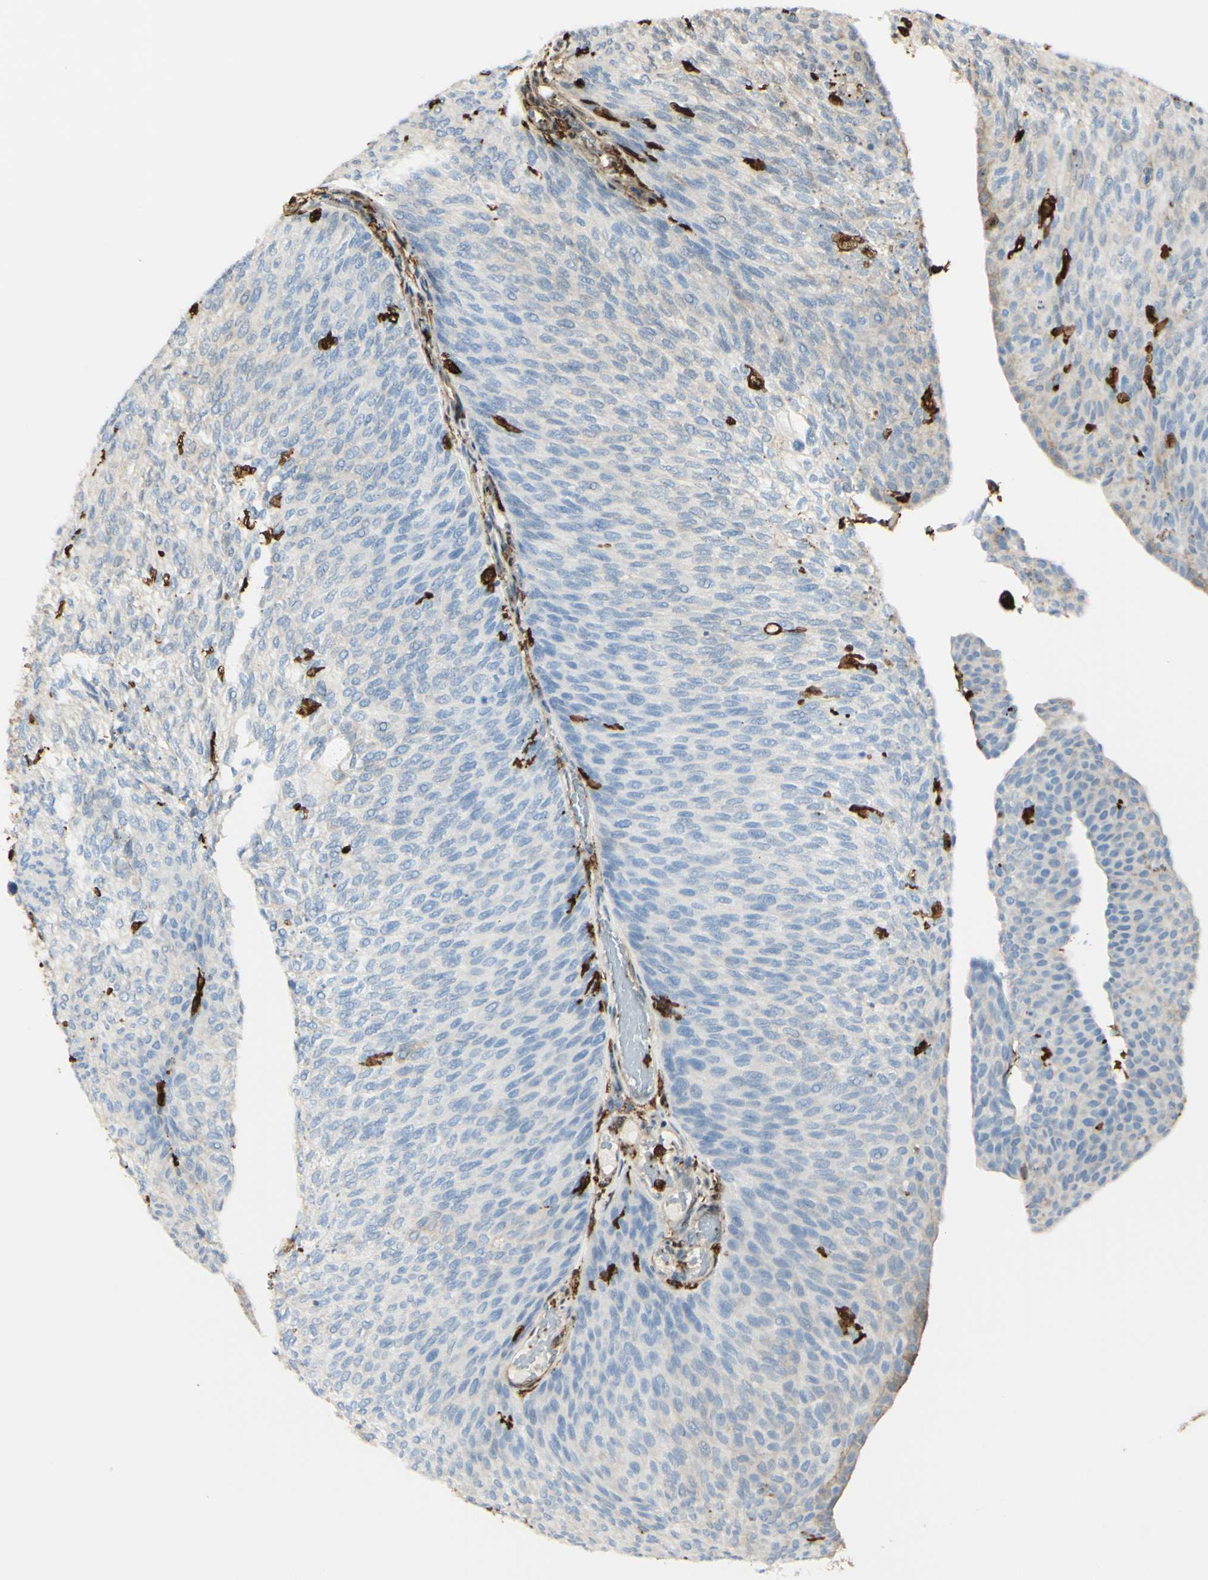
{"staining": {"intensity": "negative", "quantity": "none", "location": "none"}, "tissue": "urothelial cancer", "cell_type": "Tumor cells", "image_type": "cancer", "snomed": [{"axis": "morphology", "description": "Urothelial carcinoma, Low grade"}, {"axis": "topography", "description": "Urinary bladder"}], "caption": "An image of human urothelial cancer is negative for staining in tumor cells.", "gene": "GSN", "patient": {"sex": "female", "age": 79}}